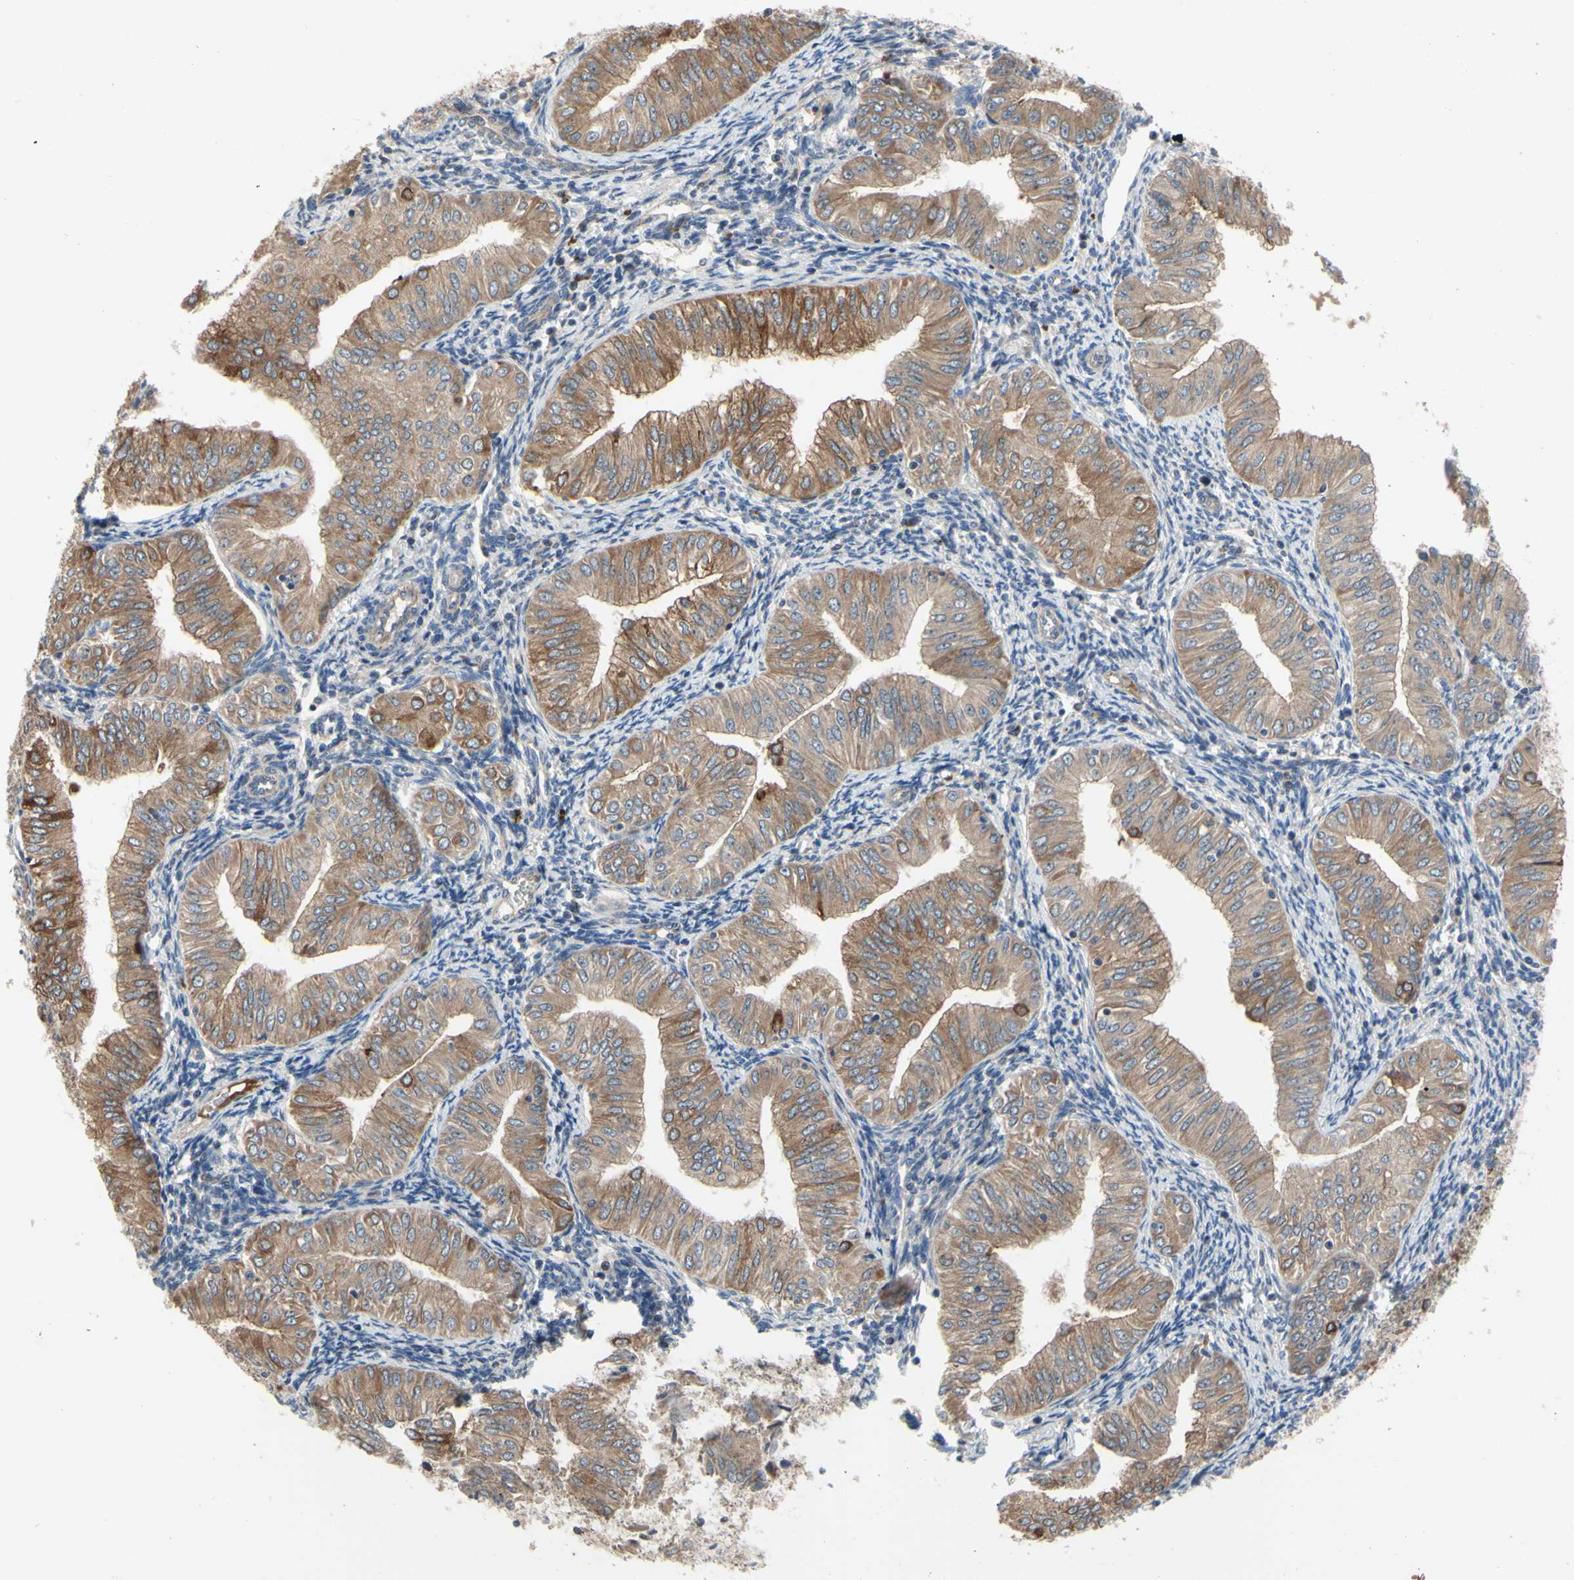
{"staining": {"intensity": "moderate", "quantity": ">75%", "location": "cytoplasmic/membranous"}, "tissue": "endometrial cancer", "cell_type": "Tumor cells", "image_type": "cancer", "snomed": [{"axis": "morphology", "description": "Normal tissue, NOS"}, {"axis": "morphology", "description": "Adenocarcinoma, NOS"}, {"axis": "topography", "description": "Endometrium"}], "caption": "Endometrial cancer (adenocarcinoma) stained with a protein marker displays moderate staining in tumor cells.", "gene": "XIAP", "patient": {"sex": "female", "age": 53}}